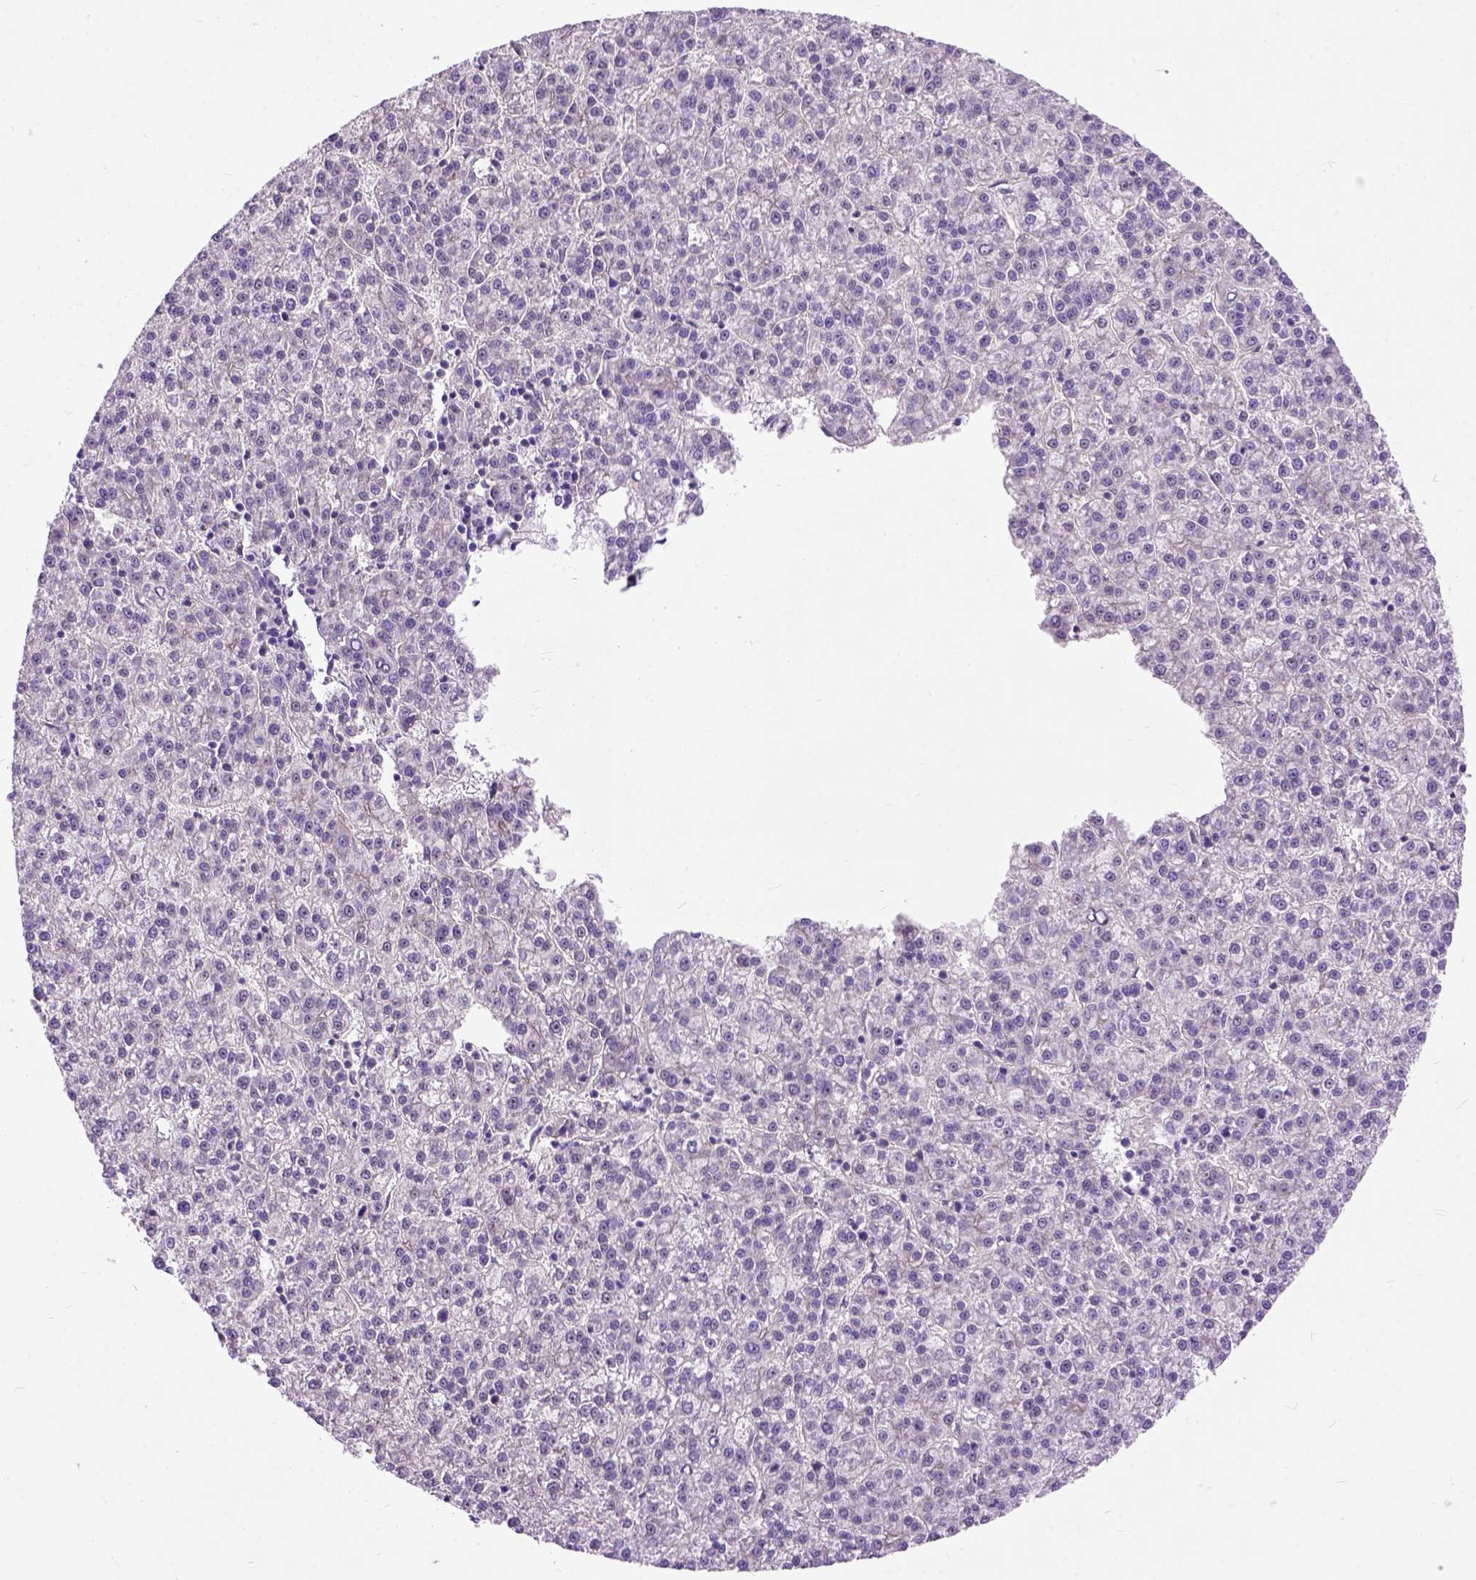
{"staining": {"intensity": "negative", "quantity": "none", "location": "none"}, "tissue": "liver cancer", "cell_type": "Tumor cells", "image_type": "cancer", "snomed": [{"axis": "morphology", "description": "Carcinoma, Hepatocellular, NOS"}, {"axis": "topography", "description": "Liver"}], "caption": "Tumor cells are negative for brown protein staining in liver hepatocellular carcinoma.", "gene": "MAPT", "patient": {"sex": "female", "age": 58}}